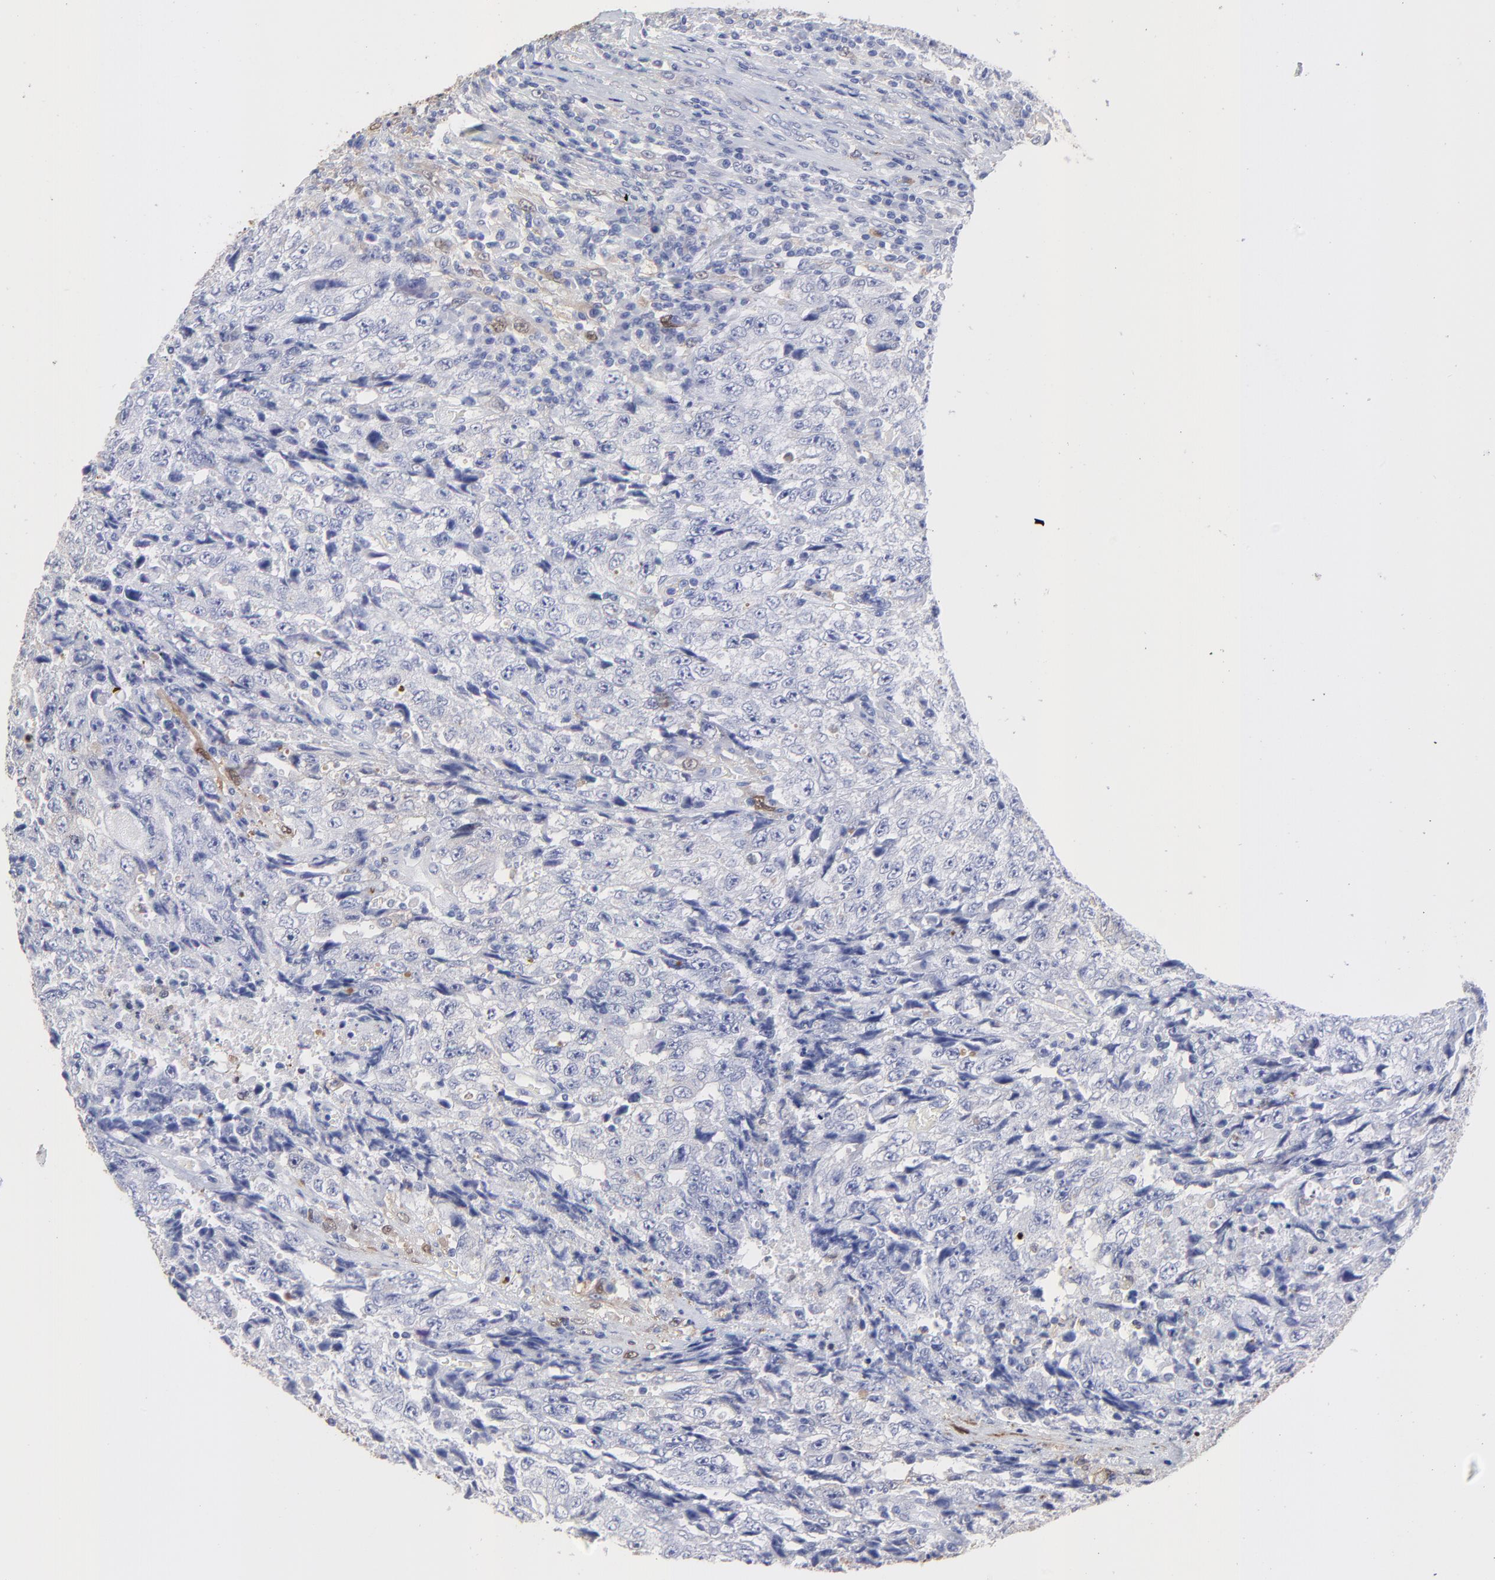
{"staining": {"intensity": "weak", "quantity": "<25%", "location": "cytoplasmic/membranous,nuclear"}, "tissue": "testis cancer", "cell_type": "Tumor cells", "image_type": "cancer", "snomed": [{"axis": "morphology", "description": "Necrosis, NOS"}, {"axis": "morphology", "description": "Carcinoma, Embryonal, NOS"}, {"axis": "topography", "description": "Testis"}], "caption": "High magnification brightfield microscopy of testis cancer stained with DAB (3,3'-diaminobenzidine) (brown) and counterstained with hematoxylin (blue): tumor cells show no significant expression.", "gene": "SMARCA1", "patient": {"sex": "male", "age": 19}}